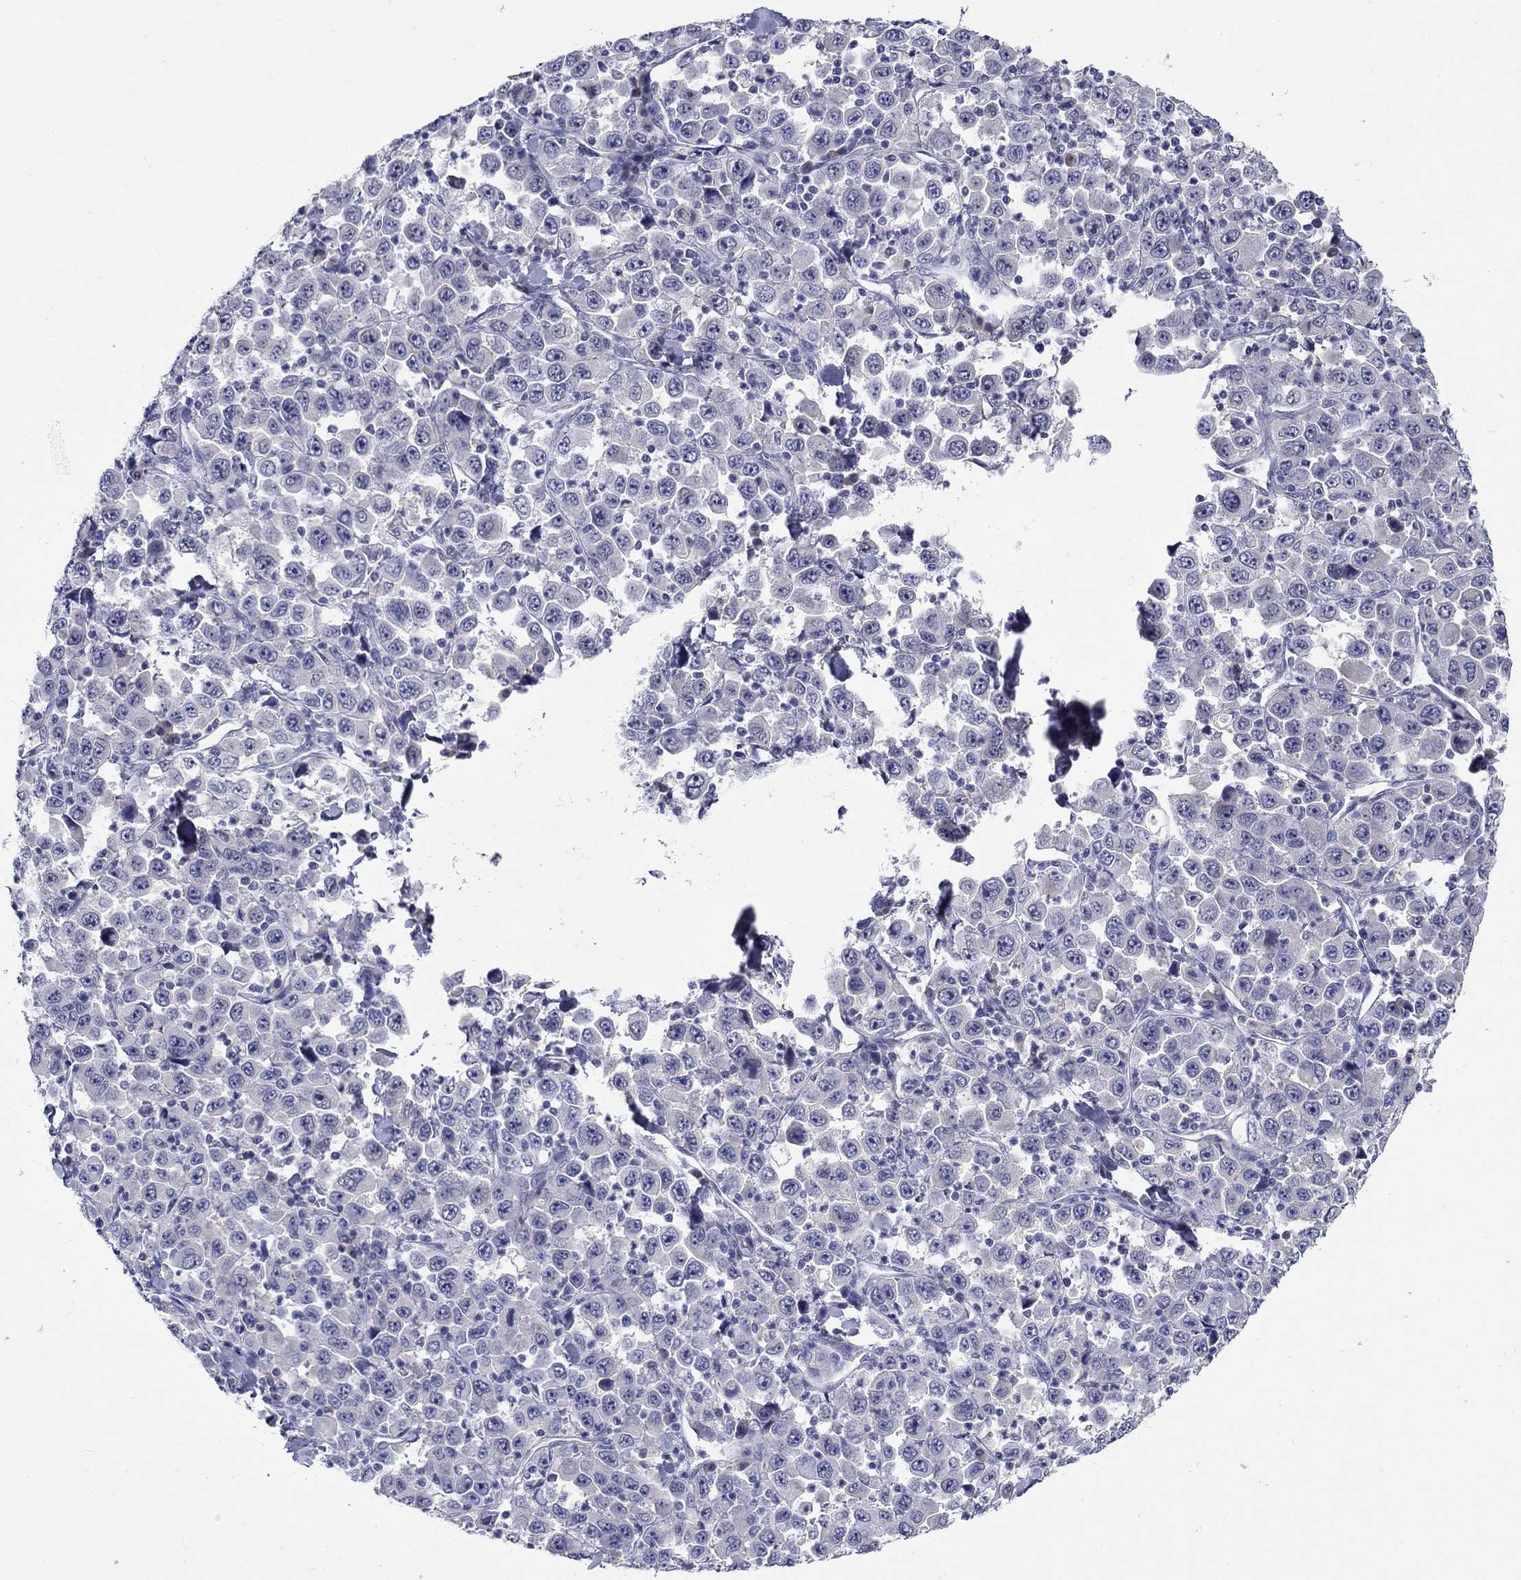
{"staining": {"intensity": "negative", "quantity": "none", "location": "none"}, "tissue": "stomach cancer", "cell_type": "Tumor cells", "image_type": "cancer", "snomed": [{"axis": "morphology", "description": "Normal tissue, NOS"}, {"axis": "morphology", "description": "Adenocarcinoma, NOS"}, {"axis": "topography", "description": "Stomach, upper"}, {"axis": "topography", "description": "Stomach"}], "caption": "This is a image of immunohistochemistry (IHC) staining of stomach cancer, which shows no positivity in tumor cells.", "gene": "SLC30A3", "patient": {"sex": "male", "age": 59}}